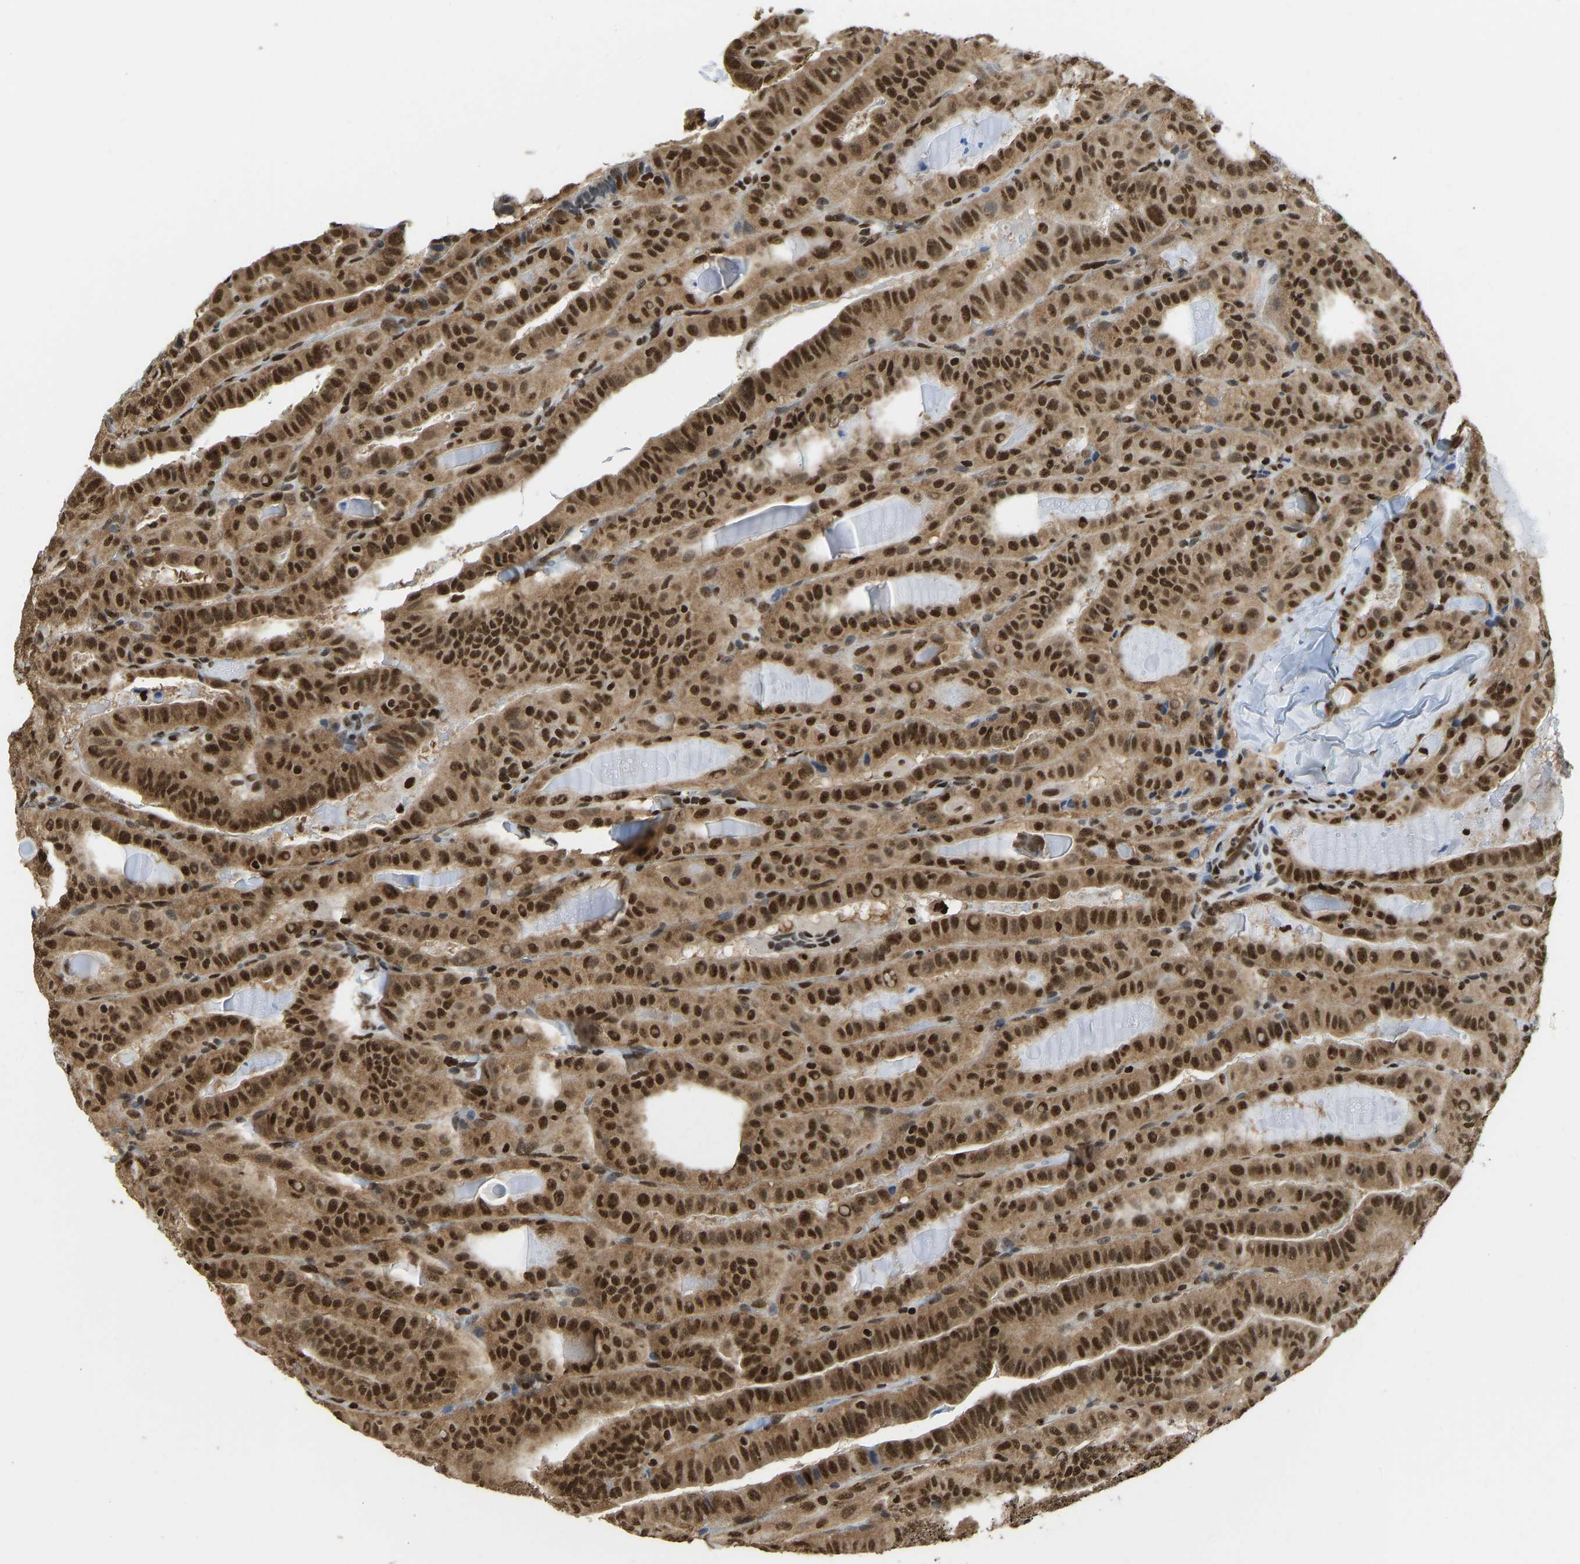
{"staining": {"intensity": "strong", "quantity": ">75%", "location": "cytoplasmic/membranous,nuclear"}, "tissue": "thyroid cancer", "cell_type": "Tumor cells", "image_type": "cancer", "snomed": [{"axis": "morphology", "description": "Papillary adenocarcinoma, NOS"}, {"axis": "topography", "description": "Thyroid gland"}], "caption": "Brown immunohistochemical staining in thyroid cancer displays strong cytoplasmic/membranous and nuclear expression in approximately >75% of tumor cells.", "gene": "ZSCAN20", "patient": {"sex": "male", "age": 77}}